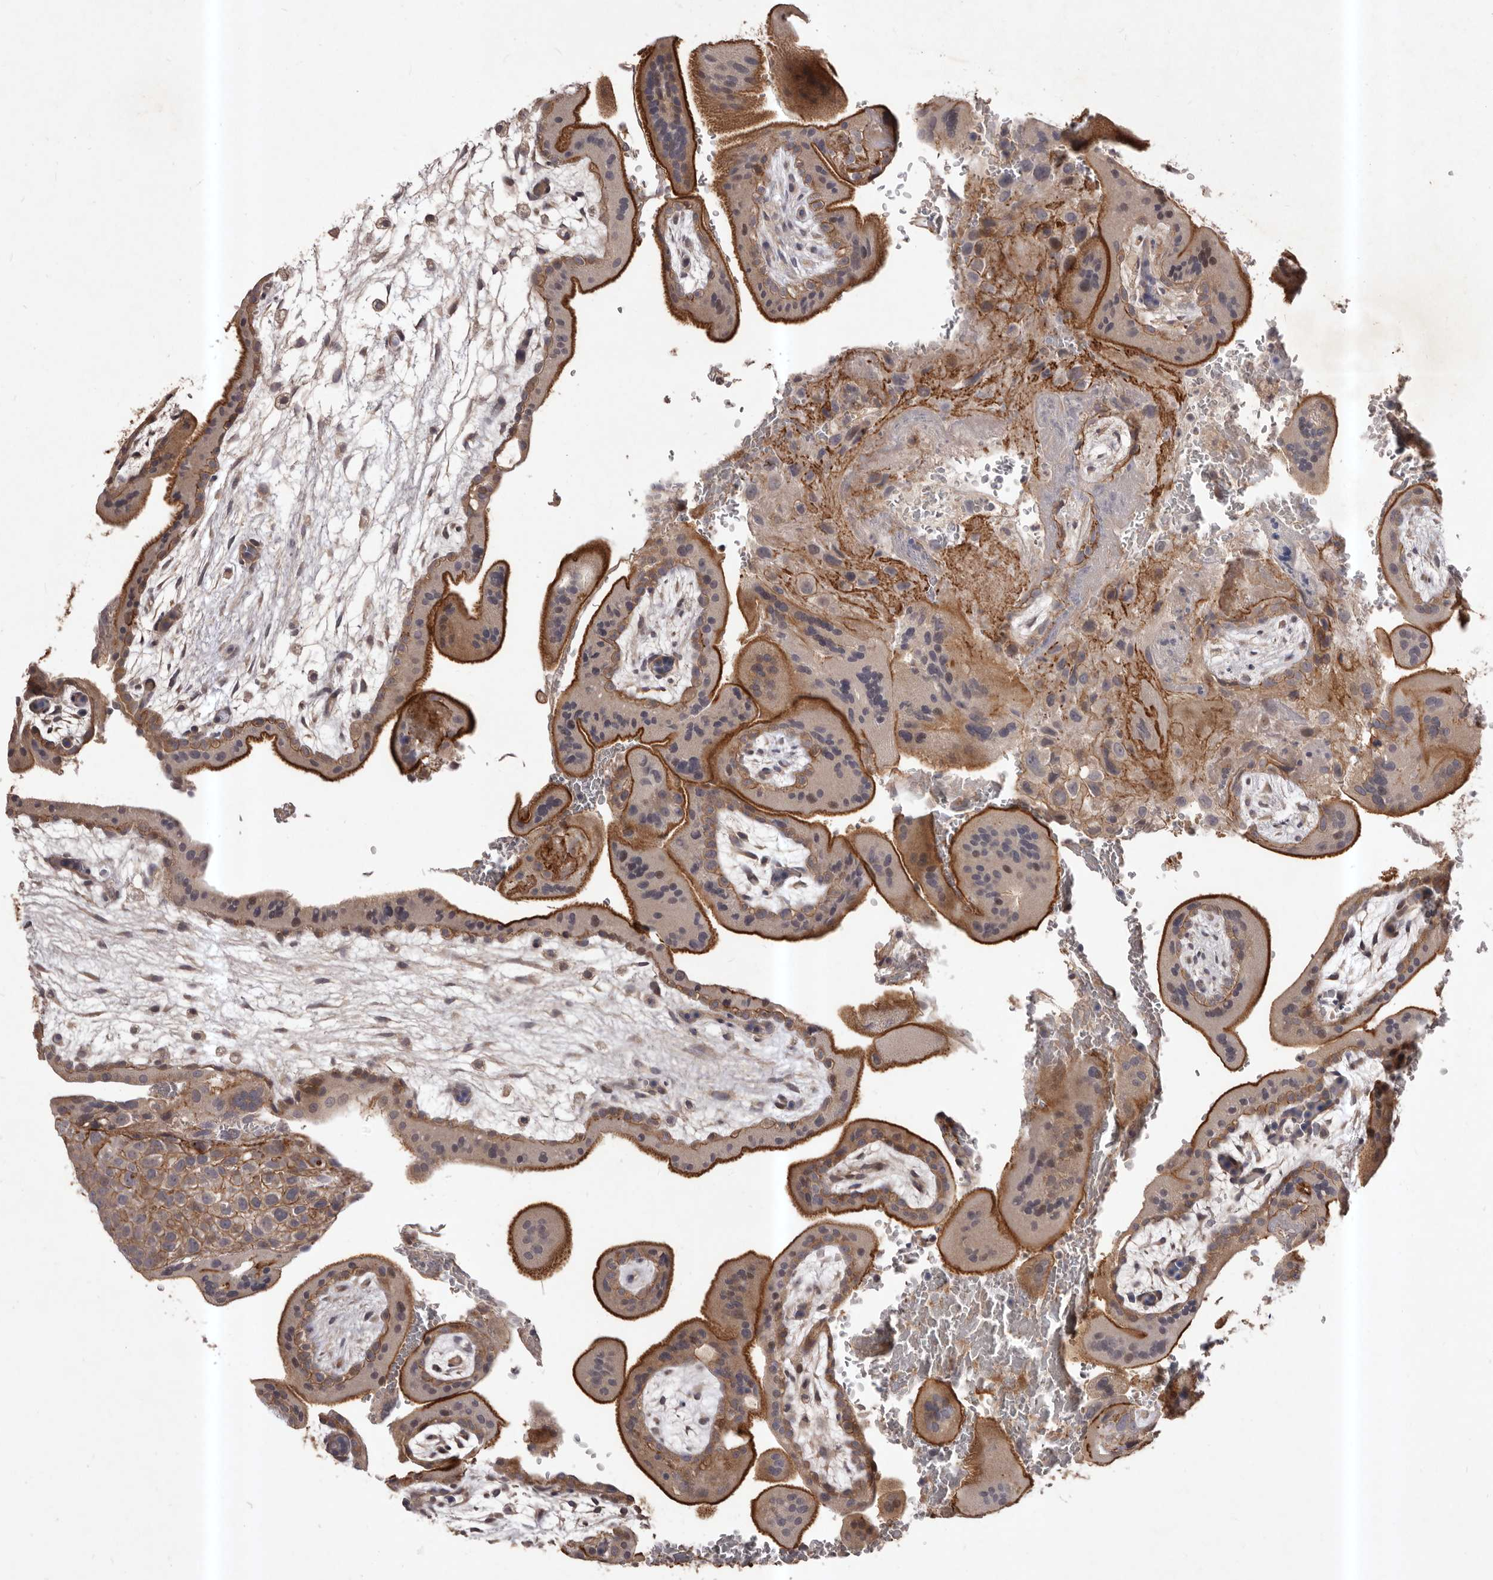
{"staining": {"intensity": "strong", "quantity": ">75%", "location": "cytoplasmic/membranous"}, "tissue": "placenta", "cell_type": "Decidual cells", "image_type": "normal", "snomed": [{"axis": "morphology", "description": "Normal tissue, NOS"}, {"axis": "topography", "description": "Placenta"}], "caption": "DAB immunohistochemical staining of benign human placenta demonstrates strong cytoplasmic/membranous protein expression in approximately >75% of decidual cells. The protein of interest is stained brown, and the nuclei are stained in blue (DAB (3,3'-diaminobenzidine) IHC with brightfield microscopy, high magnification).", "gene": "HBS1L", "patient": {"sex": "female", "age": 35}}